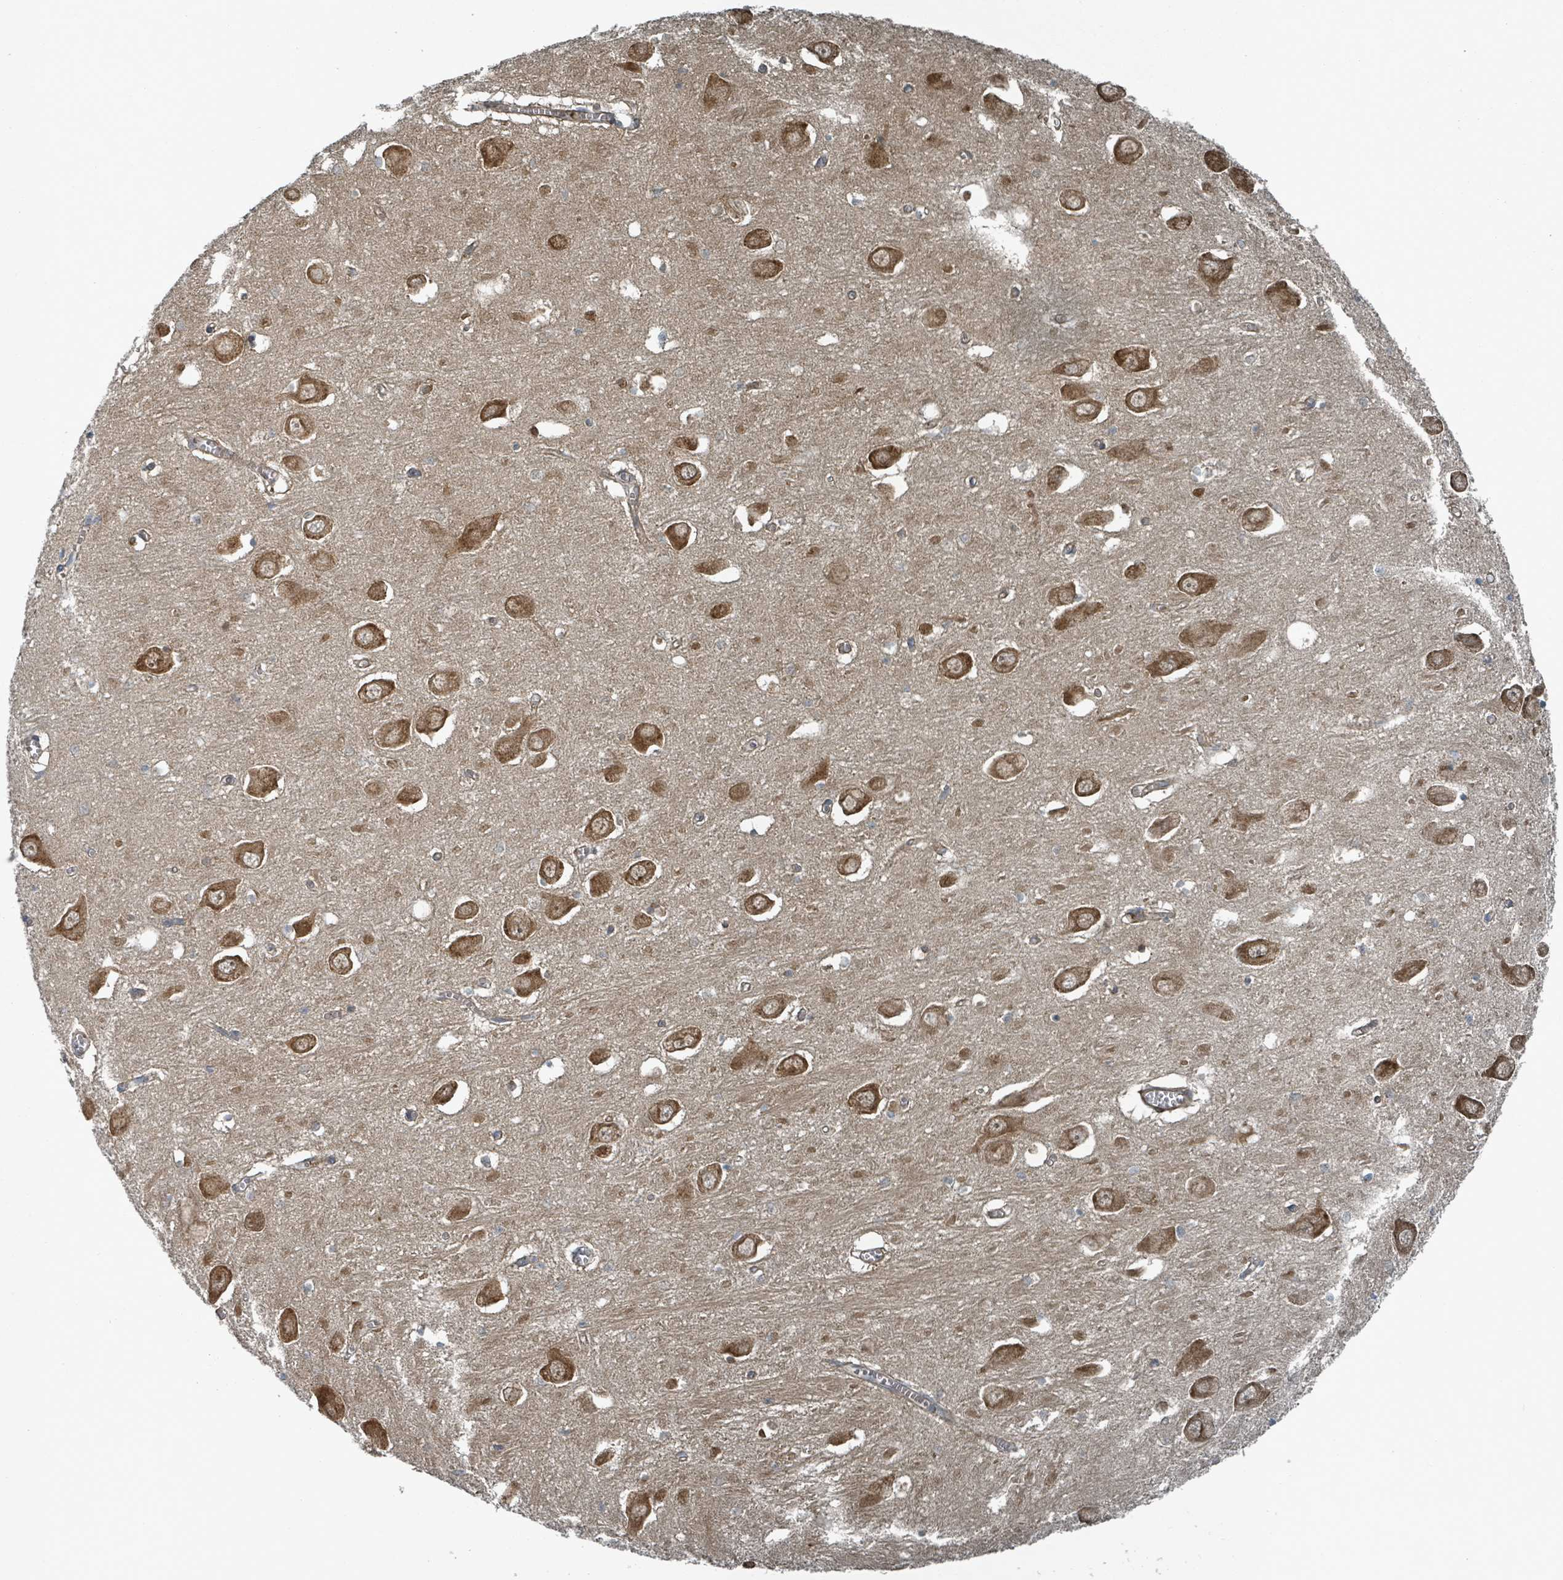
{"staining": {"intensity": "moderate", "quantity": "<25%", "location": "cytoplasmic/membranous,nuclear"}, "tissue": "hippocampus", "cell_type": "Glial cells", "image_type": "normal", "snomed": [{"axis": "morphology", "description": "Normal tissue, NOS"}, {"axis": "topography", "description": "Hippocampus"}], "caption": "This histopathology image reveals benign hippocampus stained with immunohistochemistry (IHC) to label a protein in brown. The cytoplasmic/membranous,nuclear of glial cells show moderate positivity for the protein. Nuclei are counter-stained blue.", "gene": "RHPN2", "patient": {"sex": "male", "age": 70}}